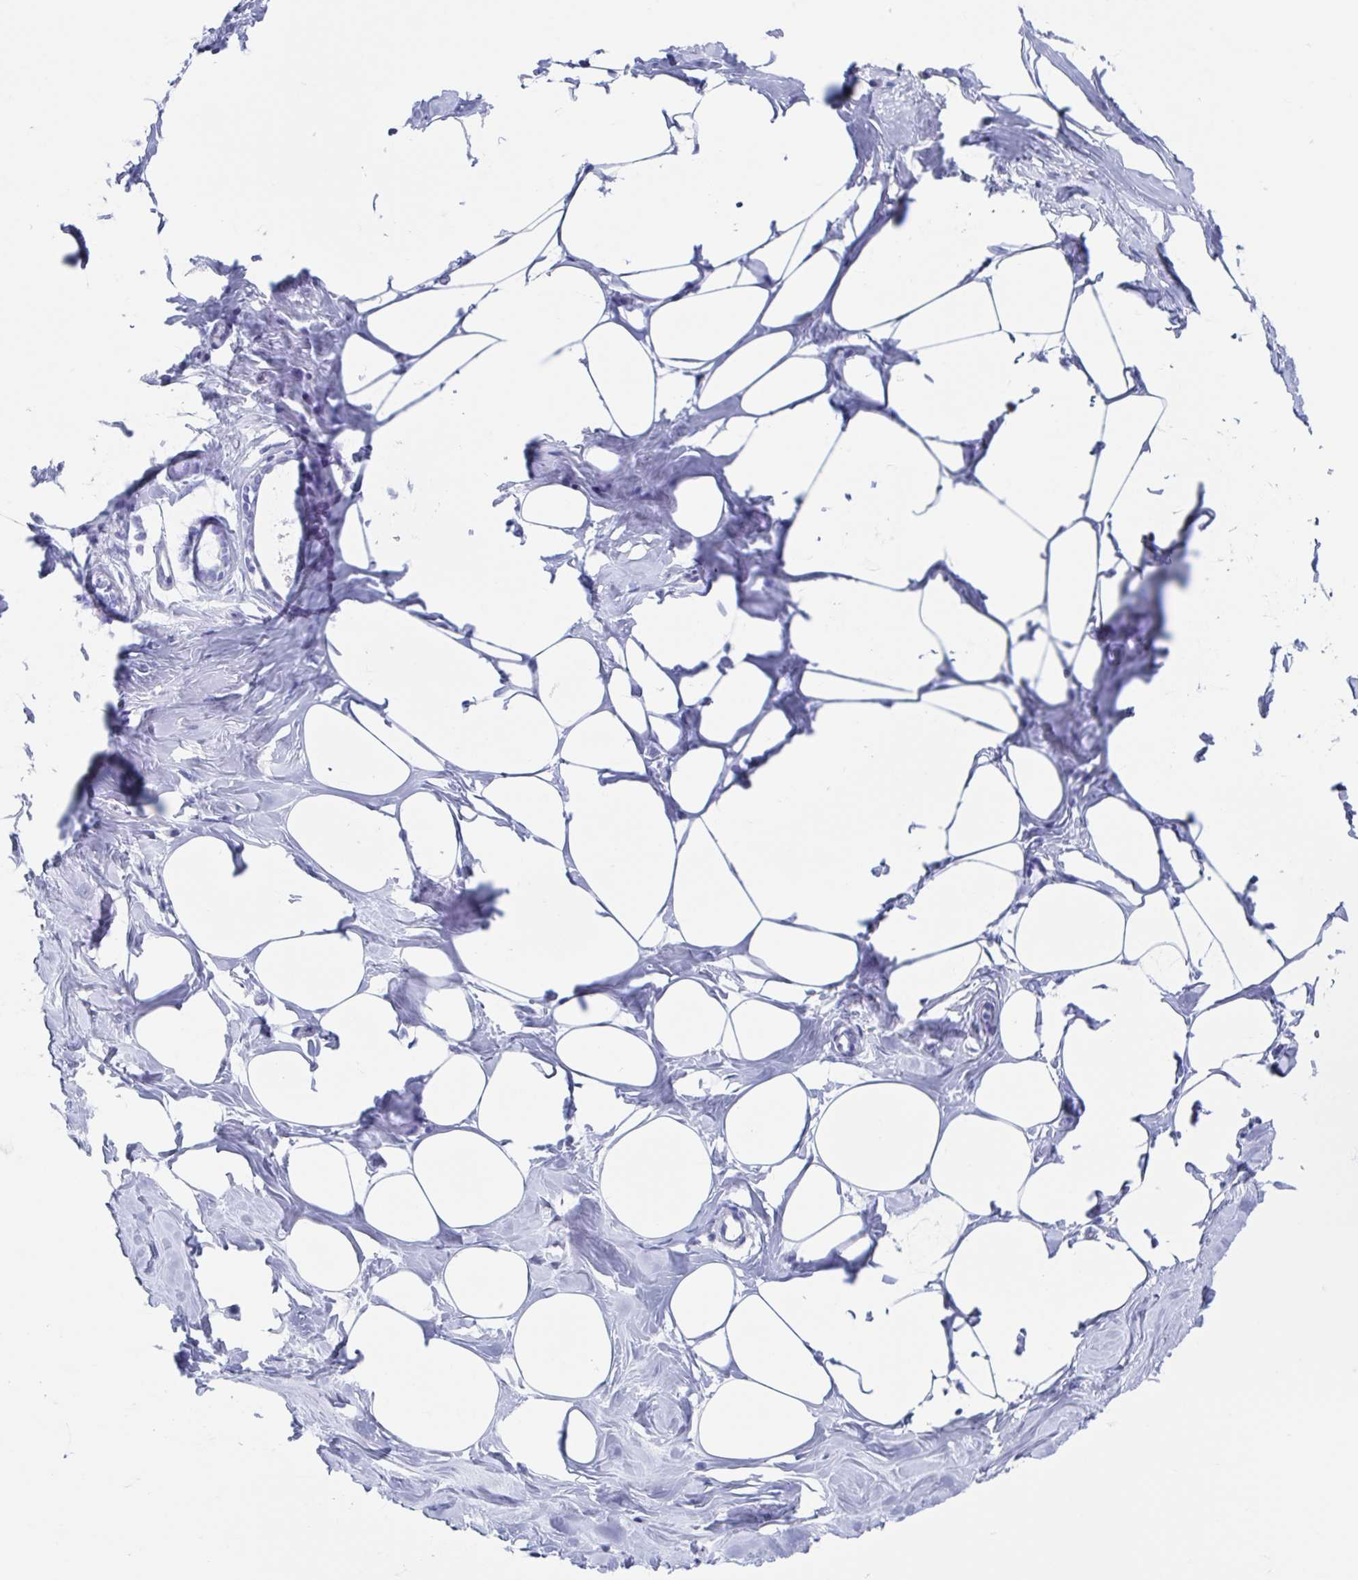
{"staining": {"intensity": "negative", "quantity": "none", "location": "none"}, "tissue": "breast", "cell_type": "Adipocytes", "image_type": "normal", "snomed": [{"axis": "morphology", "description": "Normal tissue, NOS"}, {"axis": "topography", "description": "Breast"}], "caption": "Immunohistochemistry (IHC) micrograph of benign breast: human breast stained with DAB (3,3'-diaminobenzidine) demonstrates no significant protein positivity in adipocytes. The staining was performed using DAB (3,3'-diaminobenzidine) to visualize the protein expression in brown, while the nuclei were stained in blue with hematoxylin (Magnification: 20x).", "gene": "SHCBP1L", "patient": {"sex": "female", "age": 27}}